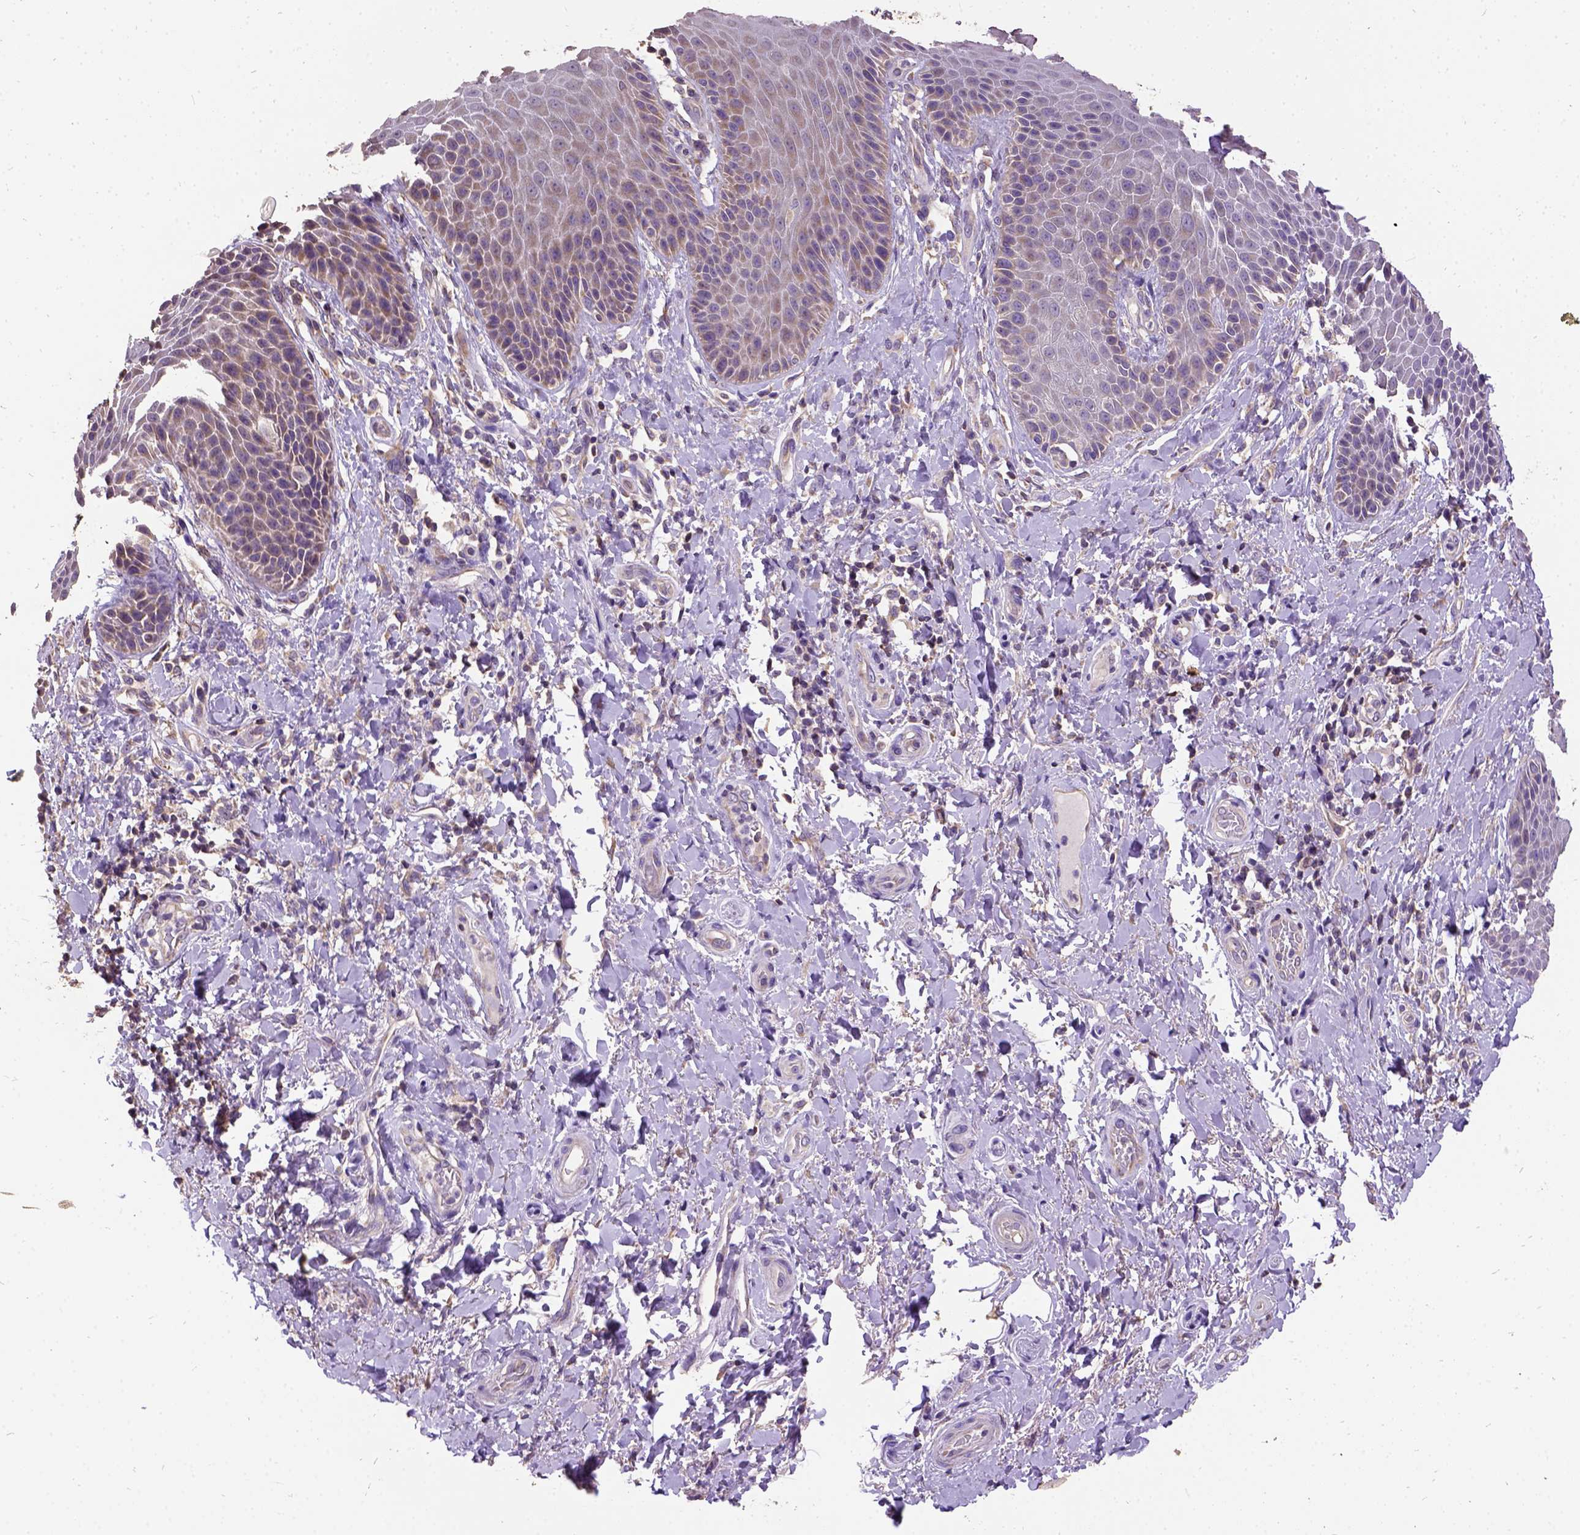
{"staining": {"intensity": "moderate", "quantity": ">75%", "location": "cytoplasmic/membranous"}, "tissue": "skin", "cell_type": "Epidermal cells", "image_type": "normal", "snomed": [{"axis": "morphology", "description": "Normal tissue, NOS"}, {"axis": "topography", "description": "Anal"}, {"axis": "topography", "description": "Peripheral nerve tissue"}], "caption": "Skin stained with immunohistochemistry reveals moderate cytoplasmic/membranous positivity in approximately >75% of epidermal cells.", "gene": "DQX1", "patient": {"sex": "male", "age": 51}}